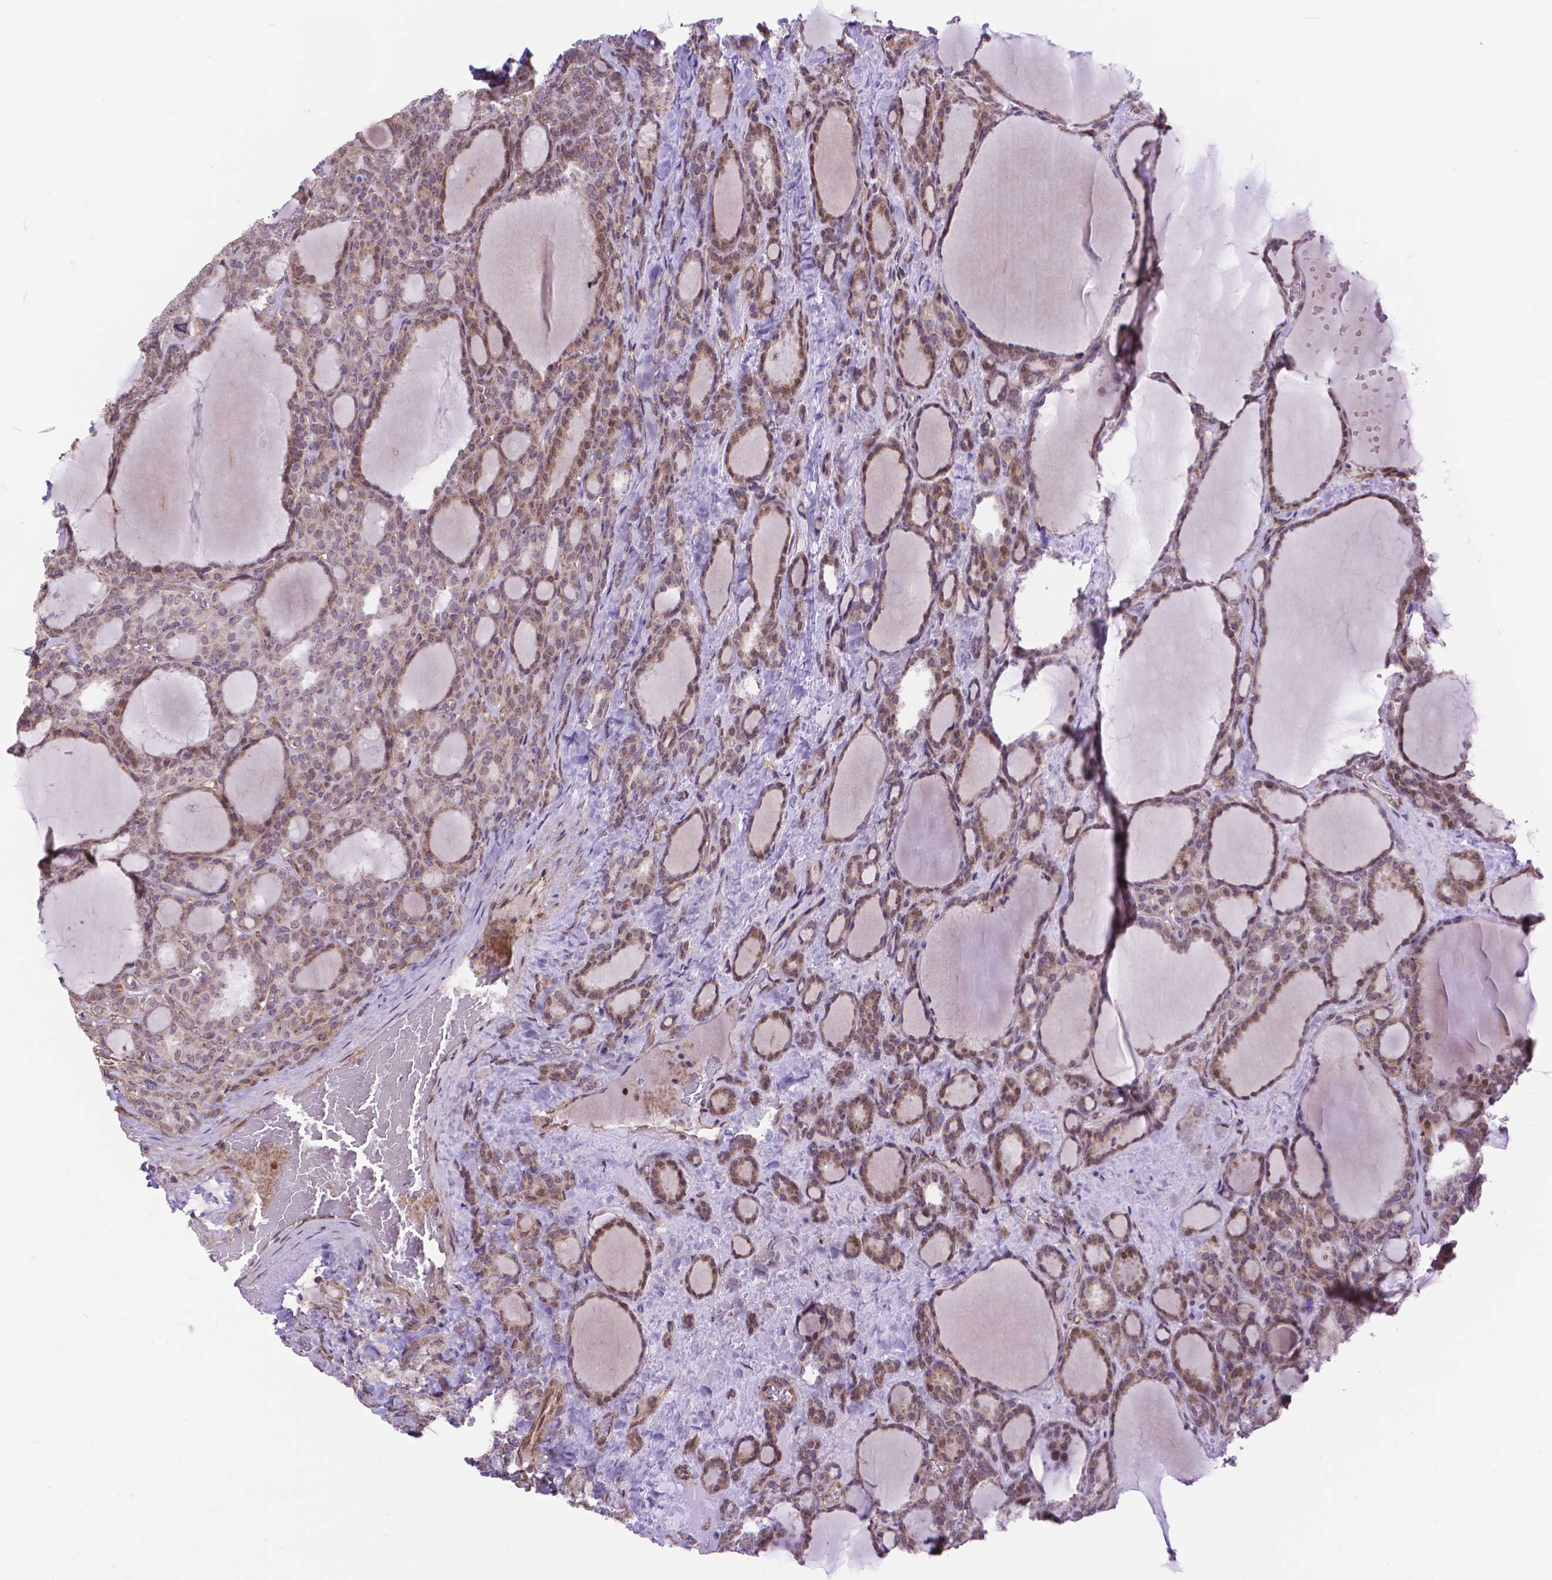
{"staining": {"intensity": "weak", "quantity": "25%-75%", "location": "cytoplasmic/membranous,nuclear"}, "tissue": "thyroid cancer", "cell_type": "Tumor cells", "image_type": "cancer", "snomed": [{"axis": "morphology", "description": "Normal tissue, NOS"}, {"axis": "morphology", "description": "Follicular adenoma carcinoma, NOS"}, {"axis": "topography", "description": "Thyroid gland"}], "caption": "Thyroid cancer (follicular adenoma carcinoma) stained with DAB (3,3'-diaminobenzidine) IHC demonstrates low levels of weak cytoplasmic/membranous and nuclear positivity in about 25%-75% of tumor cells. (DAB IHC with brightfield microscopy, high magnification).", "gene": "TMEM135", "patient": {"sex": "female", "age": 31}}